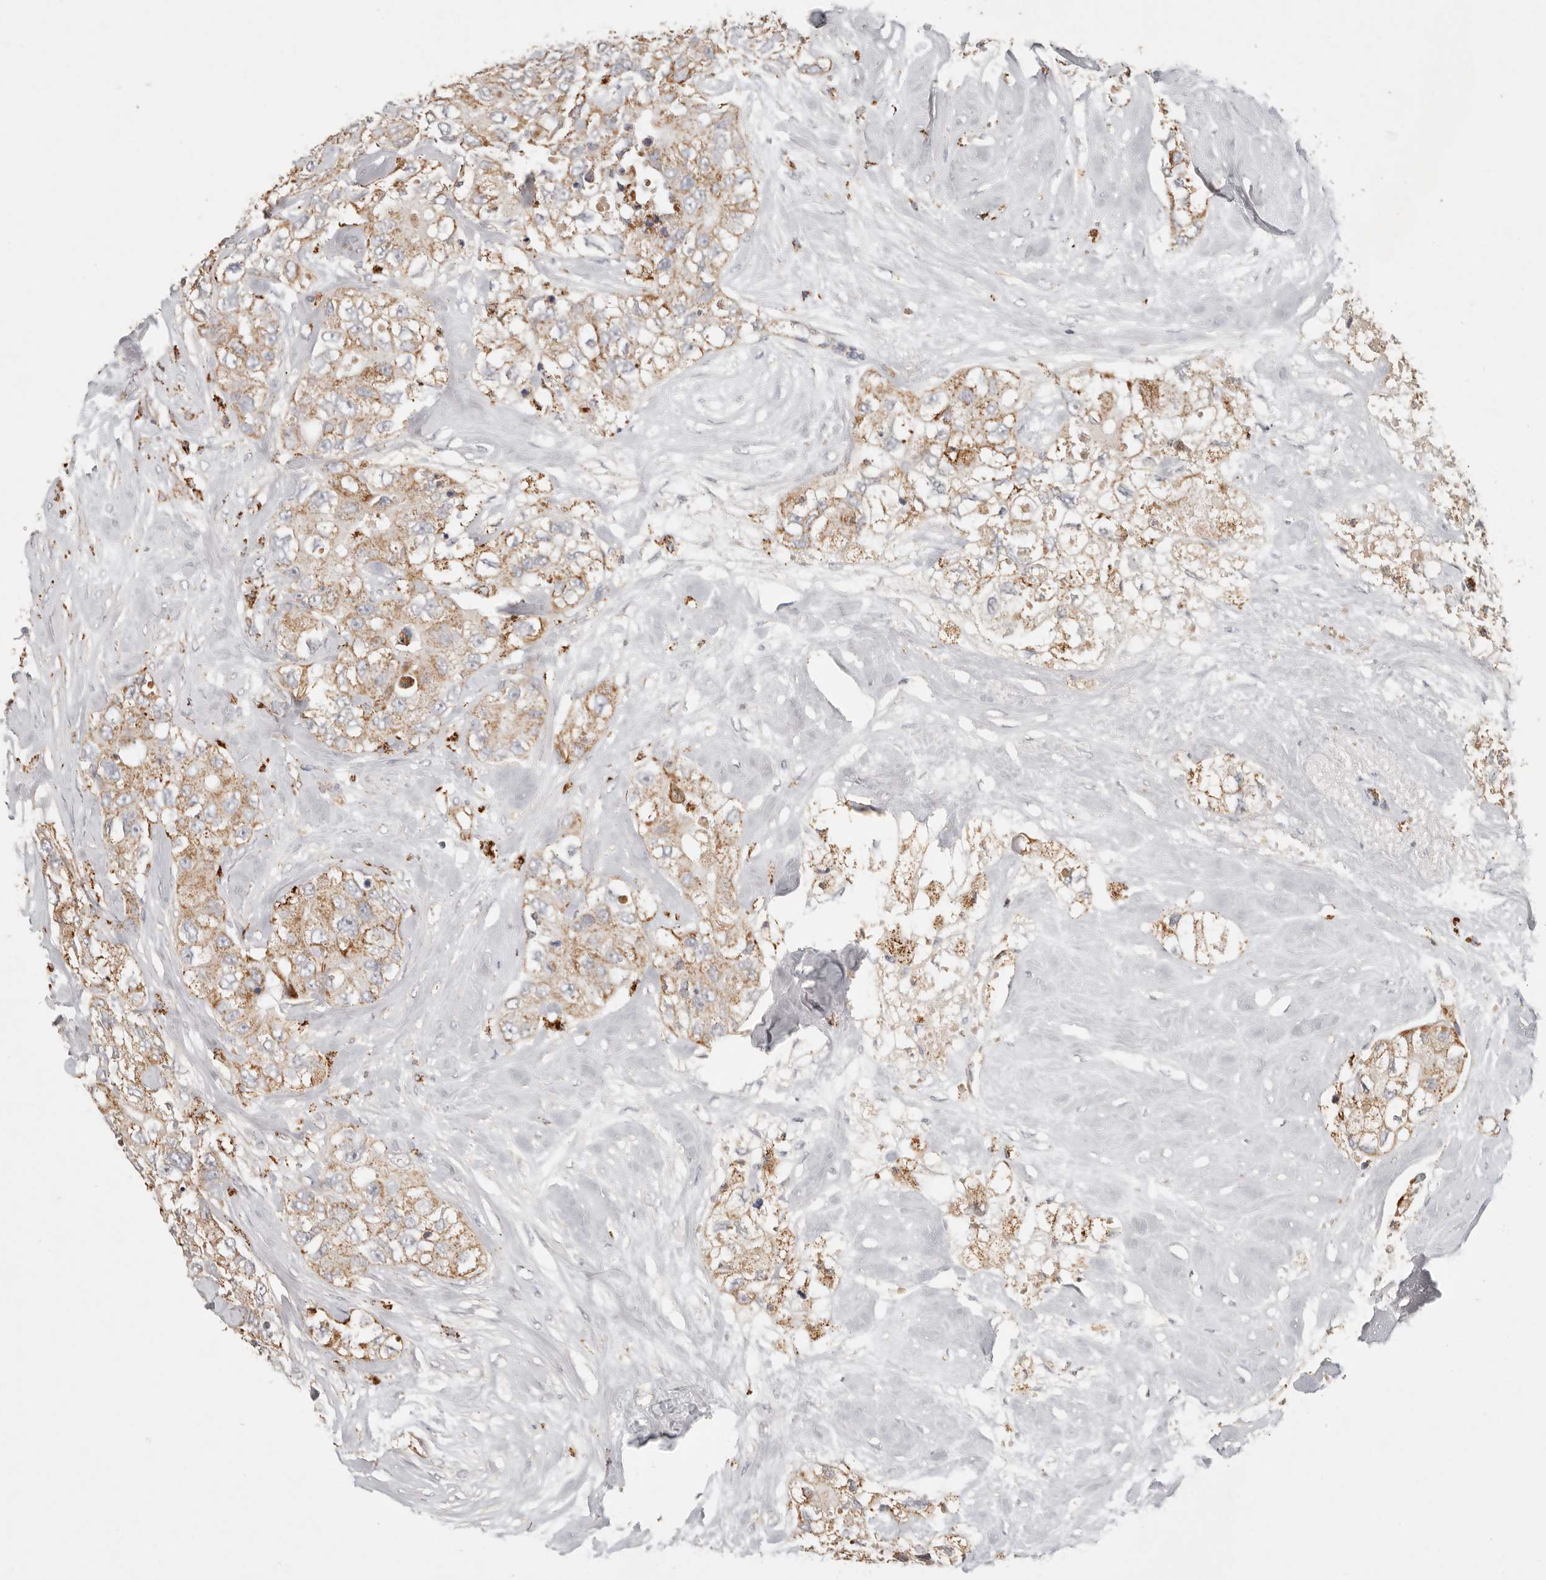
{"staining": {"intensity": "moderate", "quantity": ">75%", "location": "cytoplasmic/membranous"}, "tissue": "breast cancer", "cell_type": "Tumor cells", "image_type": "cancer", "snomed": [{"axis": "morphology", "description": "Duct carcinoma"}, {"axis": "topography", "description": "Breast"}], "caption": "Protein staining of breast cancer tissue shows moderate cytoplasmic/membranous expression in approximately >75% of tumor cells.", "gene": "ARHGEF10L", "patient": {"sex": "female", "age": 62}}